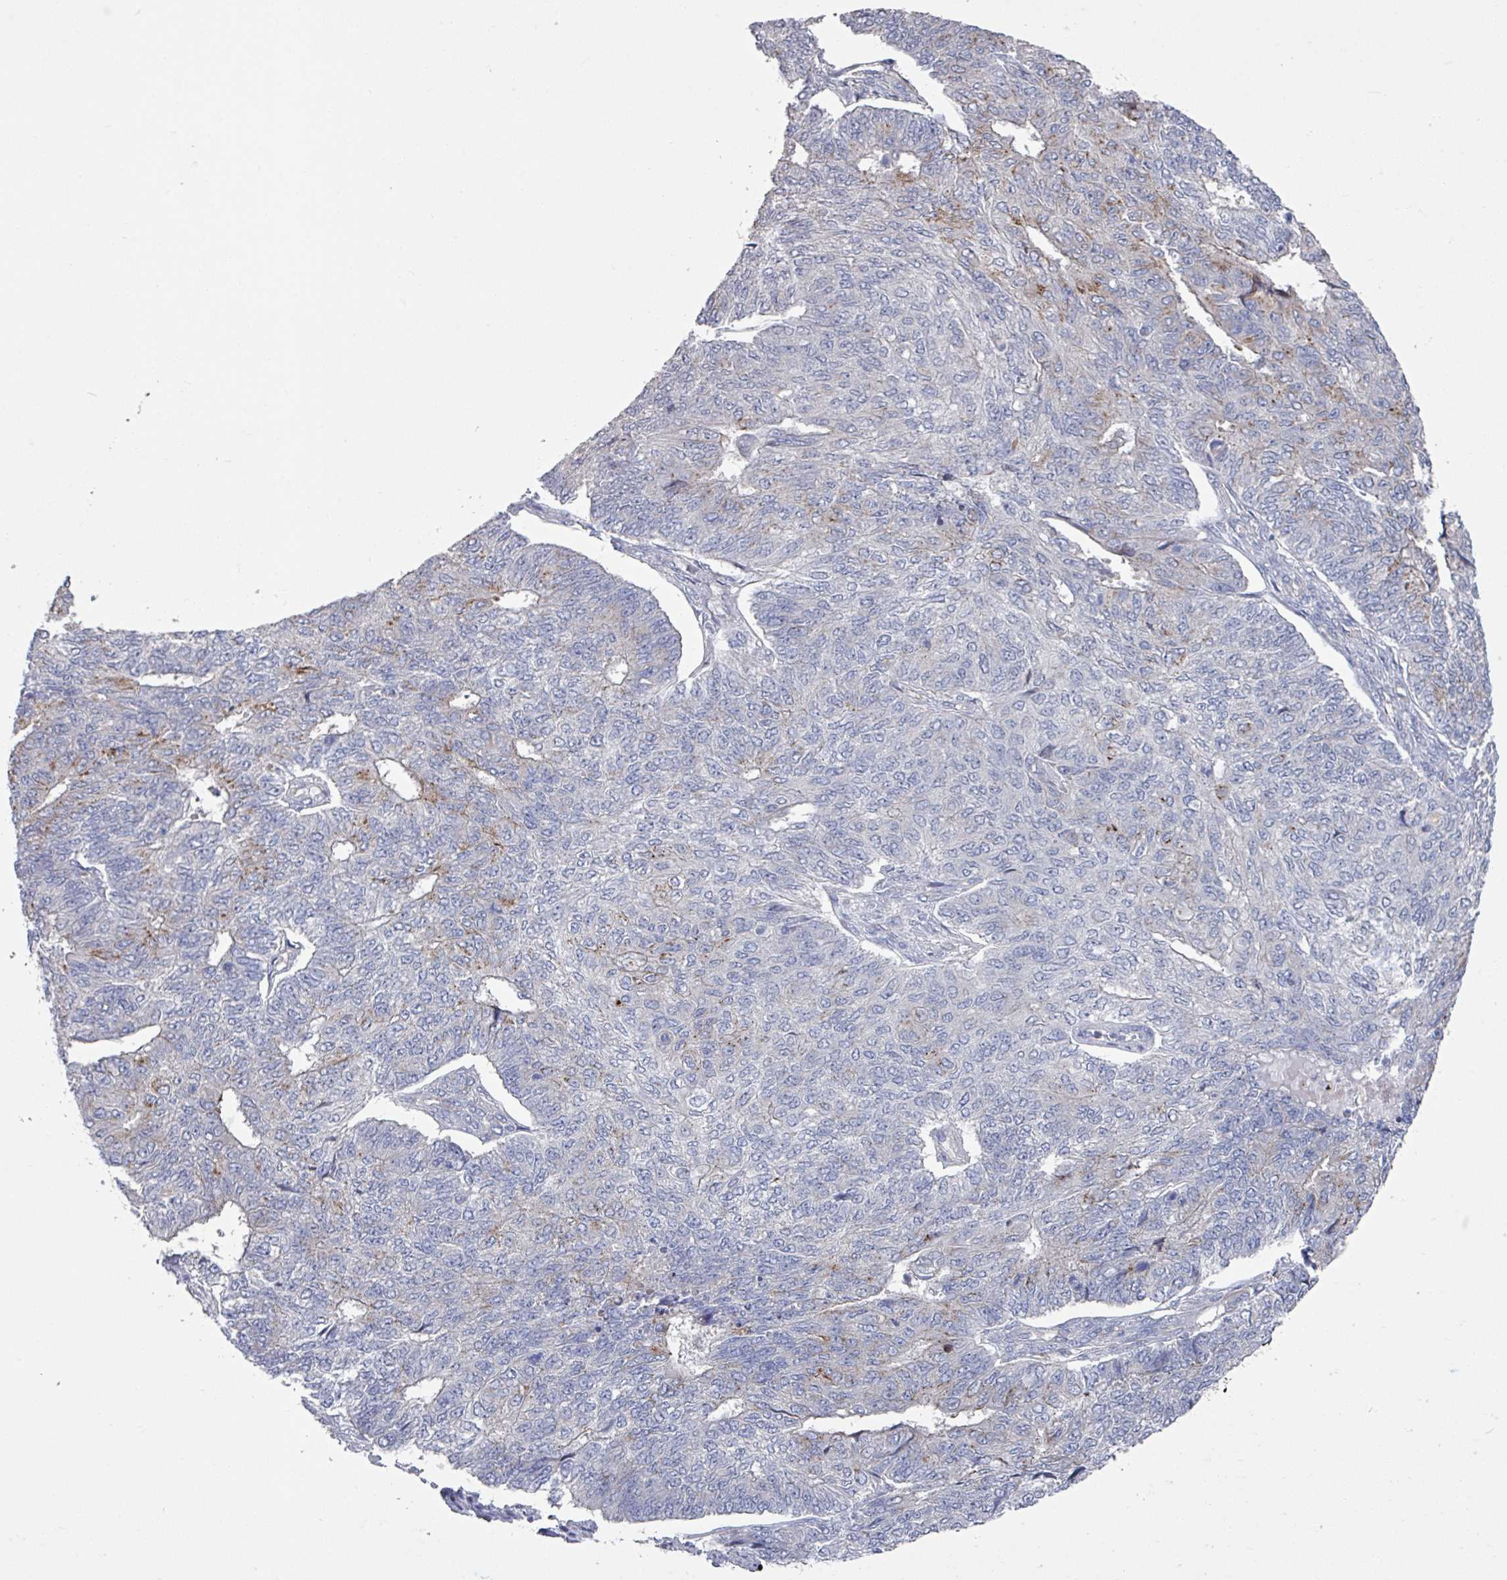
{"staining": {"intensity": "moderate", "quantity": "<25%", "location": "cytoplasmic/membranous"}, "tissue": "endometrial cancer", "cell_type": "Tumor cells", "image_type": "cancer", "snomed": [{"axis": "morphology", "description": "Adenocarcinoma, NOS"}, {"axis": "topography", "description": "Endometrium"}], "caption": "Immunohistochemical staining of human endometrial adenocarcinoma demonstrates low levels of moderate cytoplasmic/membranous staining in approximately <25% of tumor cells. (brown staining indicates protein expression, while blue staining denotes nuclei).", "gene": "EFL1", "patient": {"sex": "female", "age": 32}}